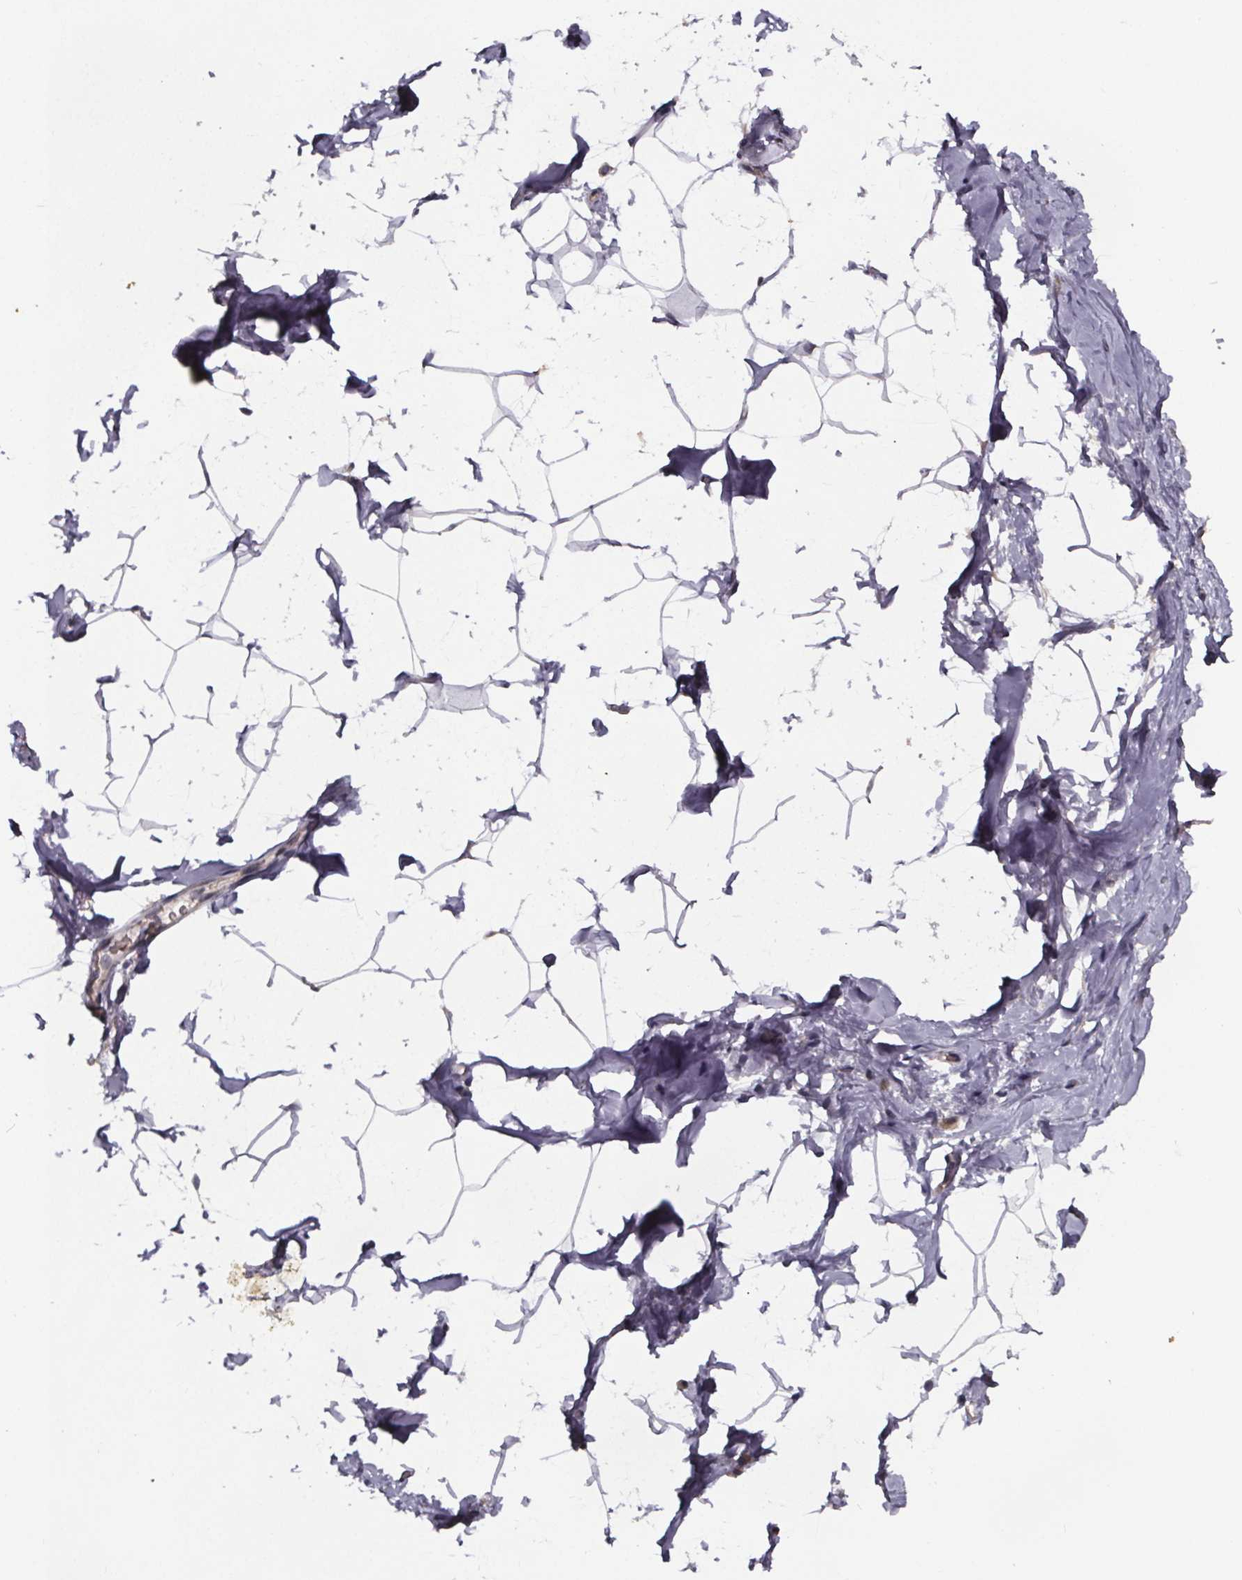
{"staining": {"intensity": "negative", "quantity": "none", "location": "none"}, "tissue": "breast", "cell_type": "Adipocytes", "image_type": "normal", "snomed": [{"axis": "morphology", "description": "Normal tissue, NOS"}, {"axis": "topography", "description": "Breast"}], "caption": "High magnification brightfield microscopy of benign breast stained with DAB (3,3'-diaminobenzidine) (brown) and counterstained with hematoxylin (blue): adipocytes show no significant positivity. The staining is performed using DAB brown chromogen with nuclei counter-stained in using hematoxylin.", "gene": "SMIM1", "patient": {"sex": "female", "age": 32}}